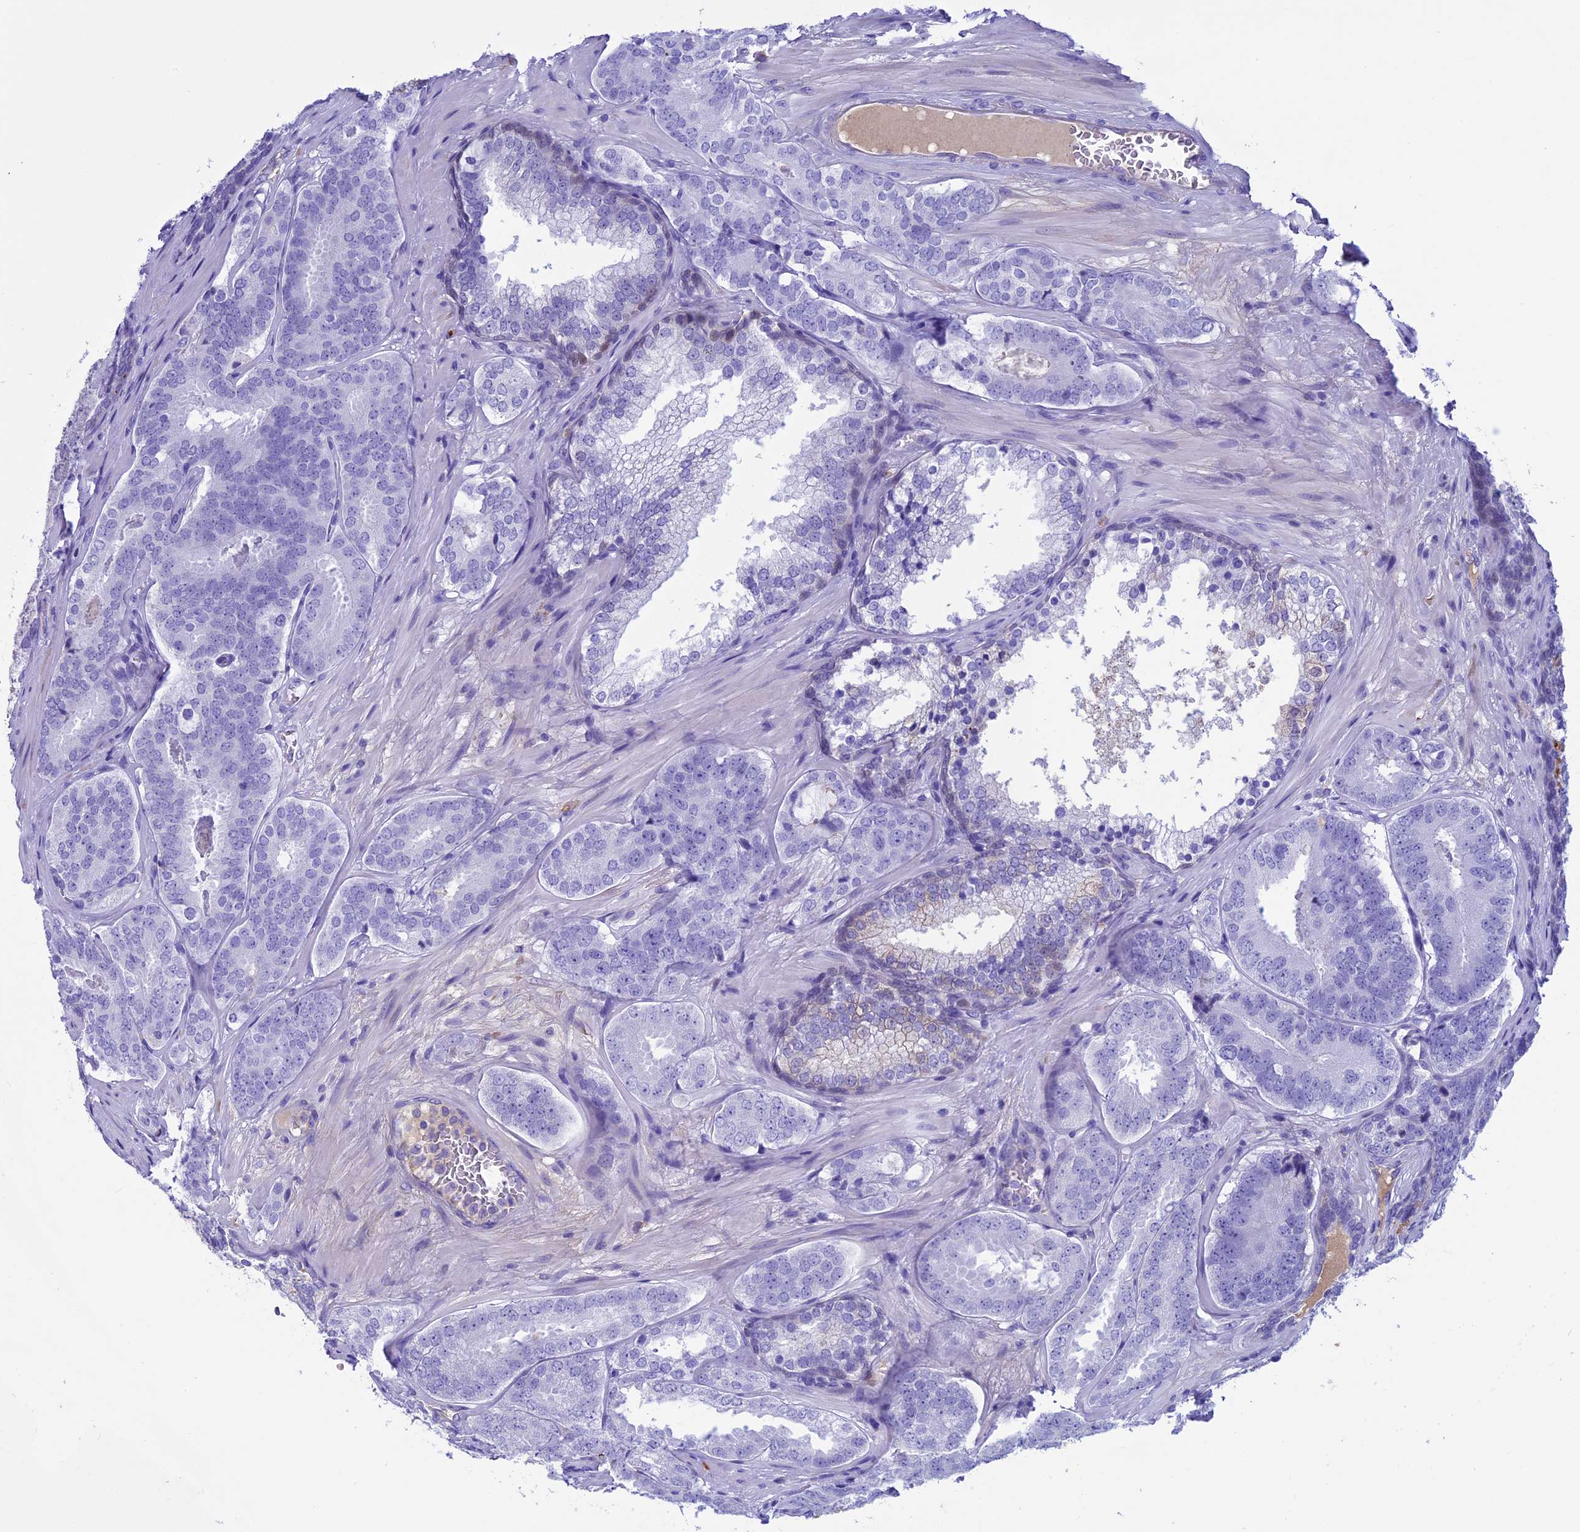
{"staining": {"intensity": "negative", "quantity": "none", "location": "none"}, "tissue": "prostate cancer", "cell_type": "Tumor cells", "image_type": "cancer", "snomed": [{"axis": "morphology", "description": "Adenocarcinoma, High grade"}, {"axis": "topography", "description": "Prostate"}], "caption": "A micrograph of human prostate adenocarcinoma (high-grade) is negative for staining in tumor cells.", "gene": "IGSF6", "patient": {"sex": "male", "age": 63}}